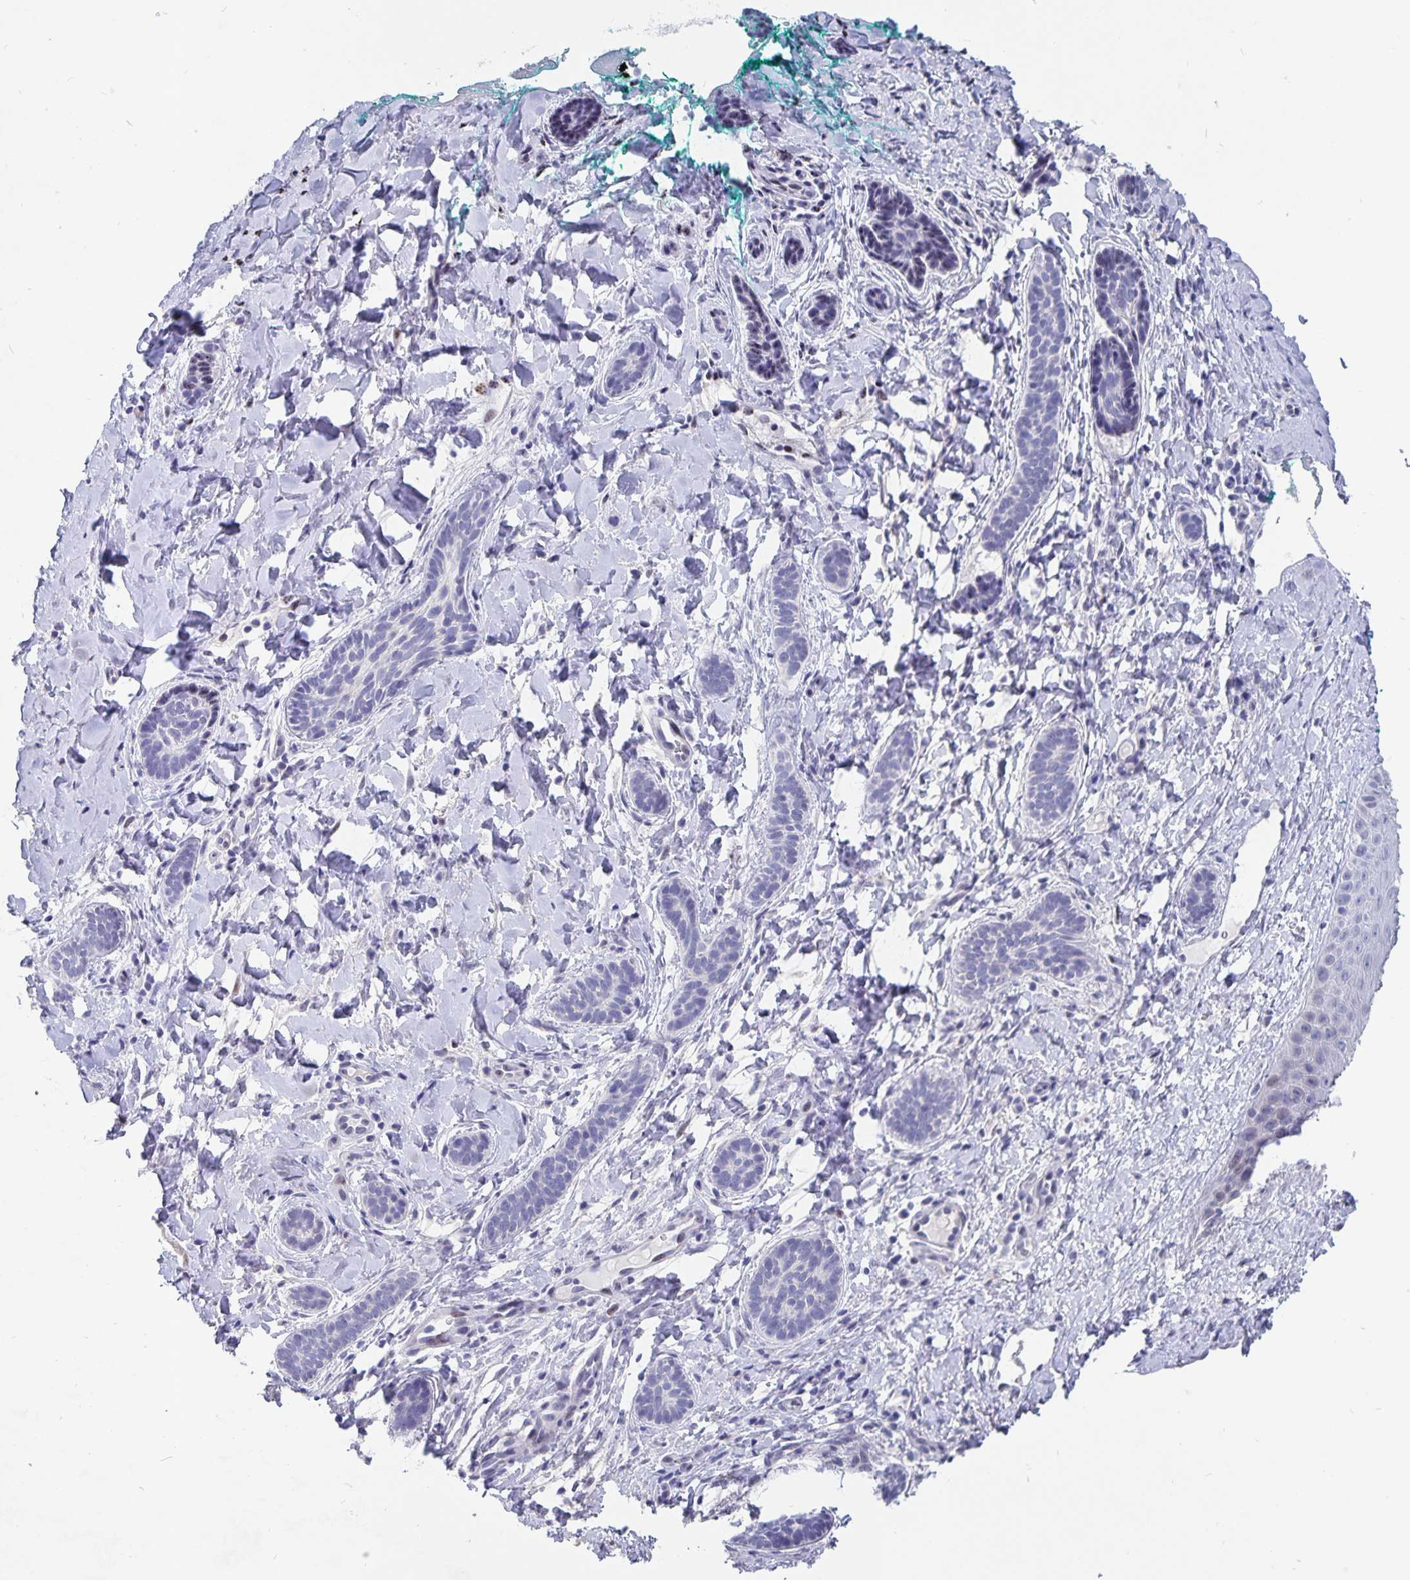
{"staining": {"intensity": "negative", "quantity": "none", "location": "none"}, "tissue": "skin cancer", "cell_type": "Tumor cells", "image_type": "cancer", "snomed": [{"axis": "morphology", "description": "Basal cell carcinoma"}, {"axis": "topography", "description": "Skin"}], "caption": "Immunohistochemistry (IHC) image of neoplastic tissue: skin cancer (basal cell carcinoma) stained with DAB demonstrates no significant protein staining in tumor cells.", "gene": "SMOC1", "patient": {"sex": "male", "age": 63}}